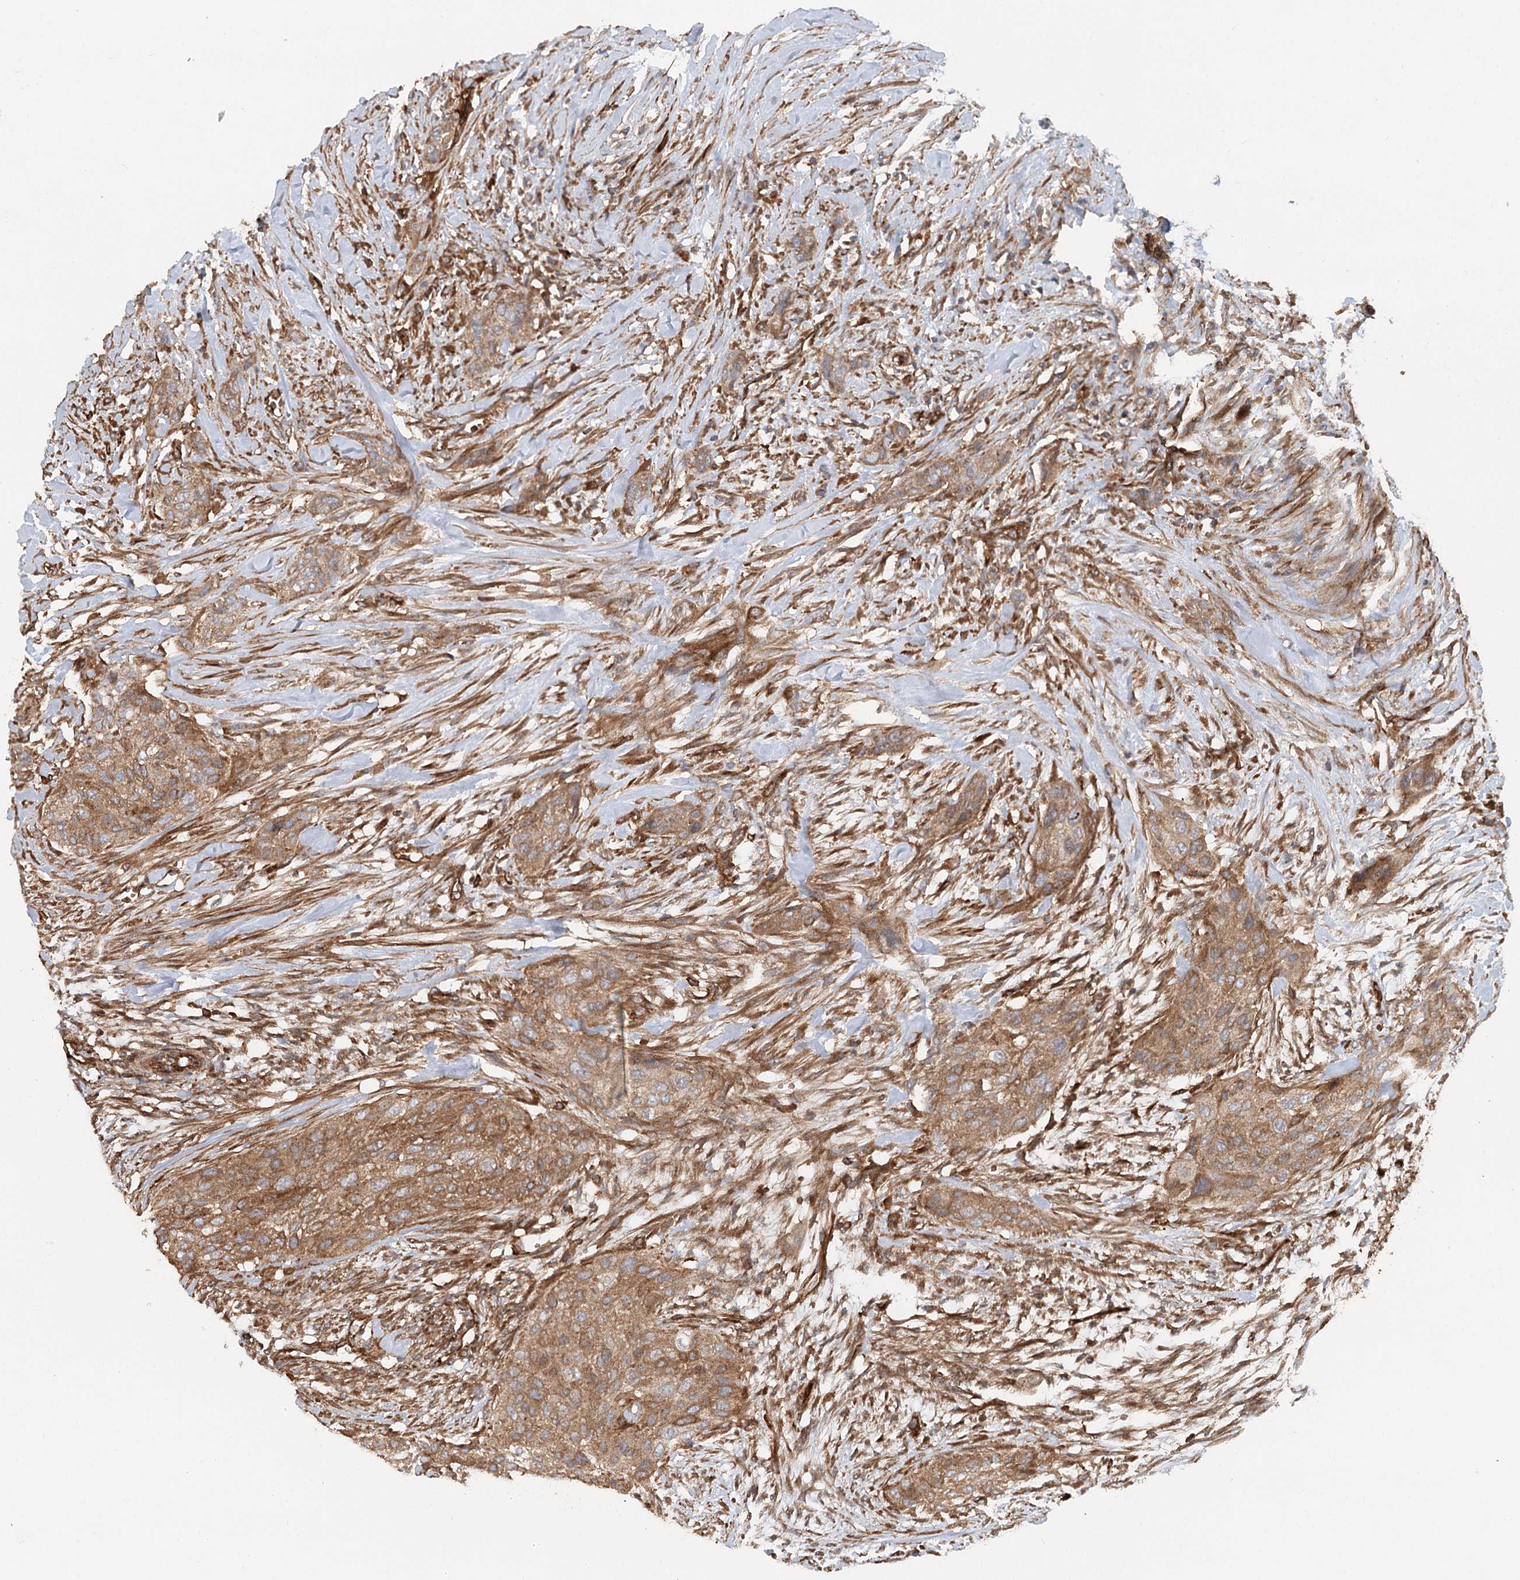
{"staining": {"intensity": "moderate", "quantity": ">75%", "location": "cytoplasmic/membranous"}, "tissue": "urothelial cancer", "cell_type": "Tumor cells", "image_type": "cancer", "snomed": [{"axis": "morphology", "description": "Urothelial carcinoma, High grade"}, {"axis": "topography", "description": "Urinary bladder"}], "caption": "IHC (DAB (3,3'-diaminobenzidine)) staining of urothelial cancer shows moderate cytoplasmic/membranous protein staining in approximately >75% of tumor cells.", "gene": "PAIP2", "patient": {"sex": "male", "age": 35}}